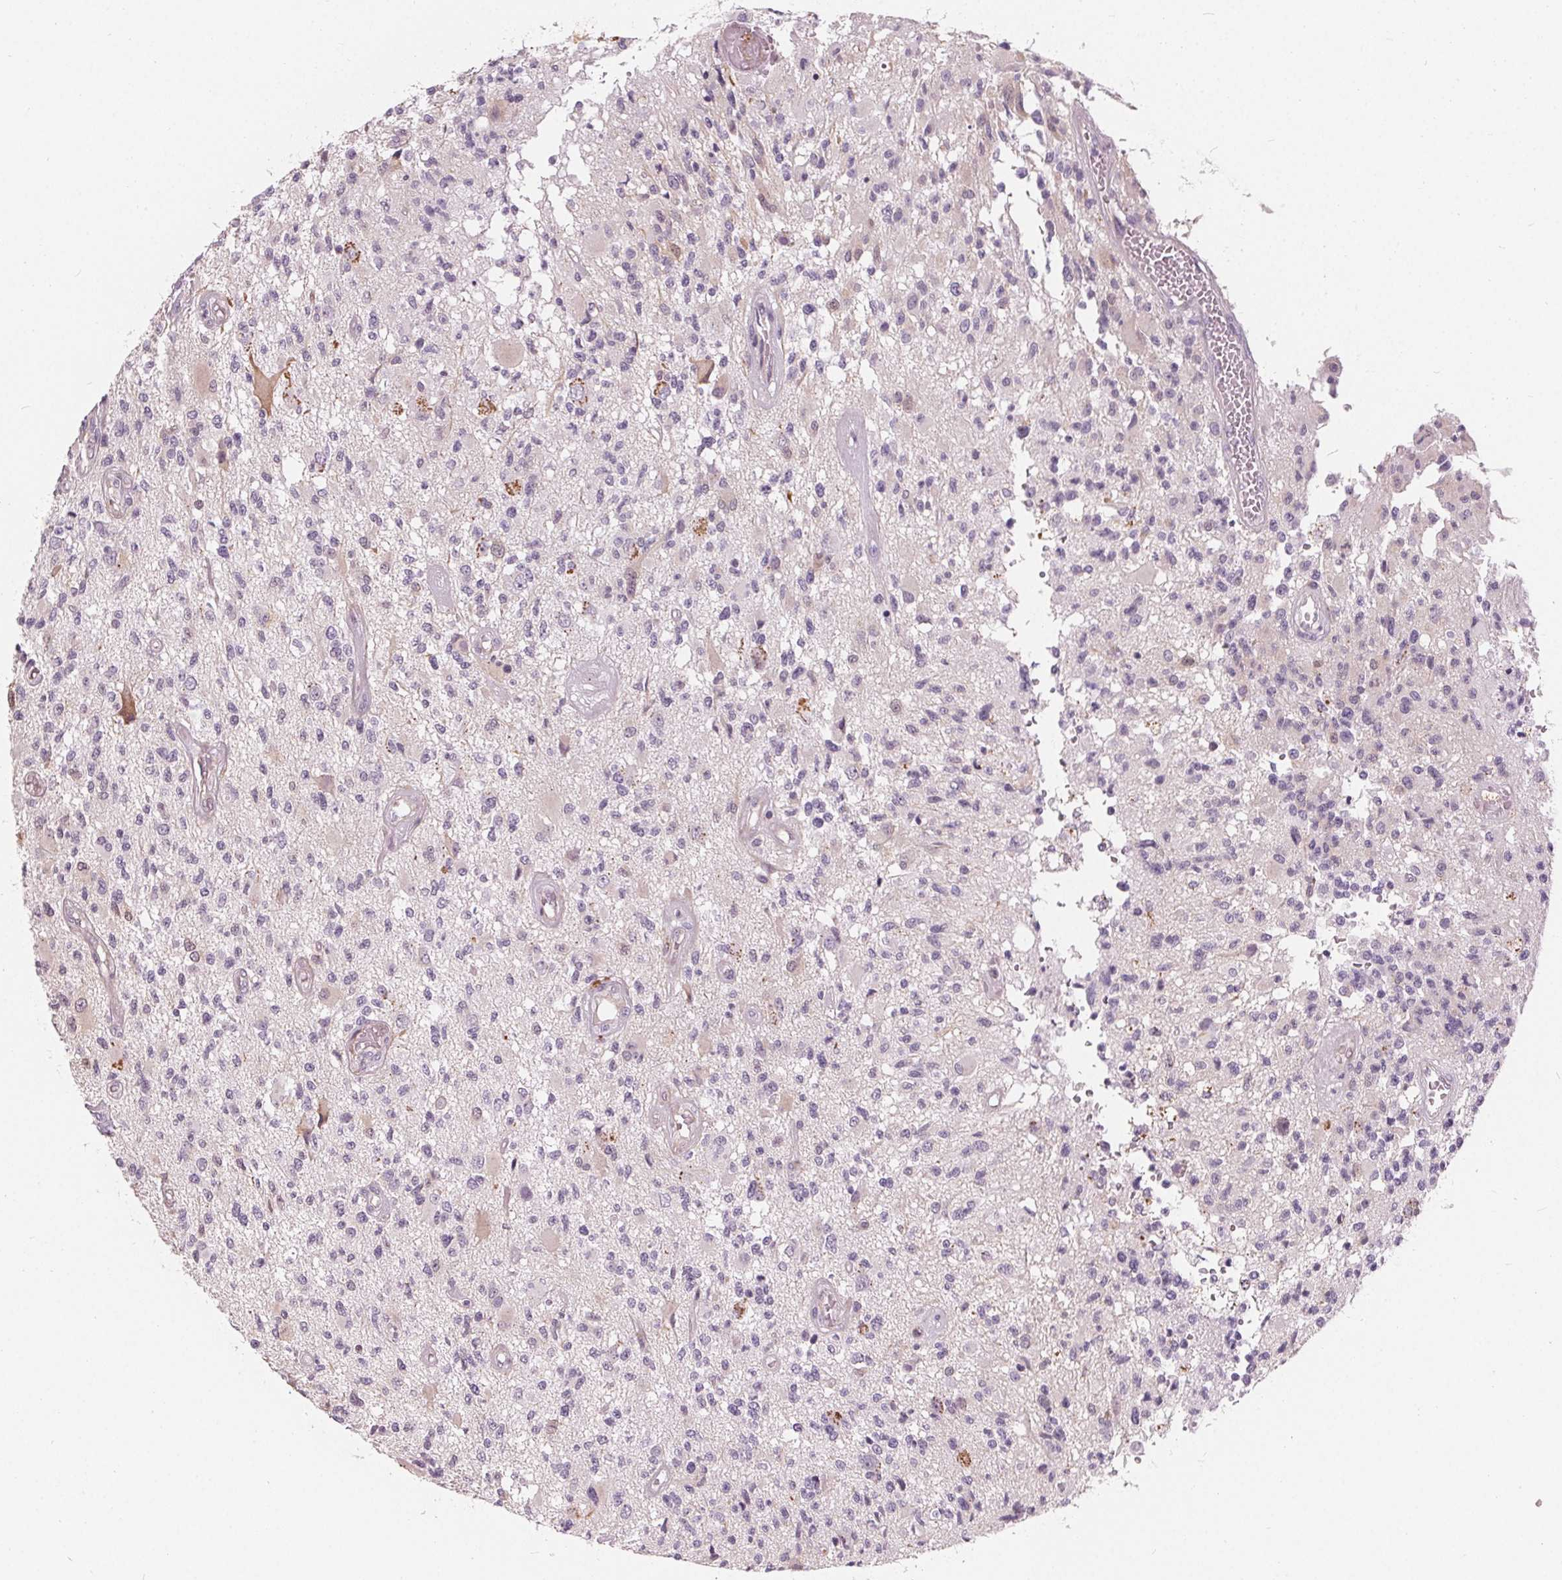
{"staining": {"intensity": "negative", "quantity": "none", "location": "none"}, "tissue": "glioma", "cell_type": "Tumor cells", "image_type": "cancer", "snomed": [{"axis": "morphology", "description": "Glioma, malignant, High grade"}, {"axis": "topography", "description": "Brain"}], "caption": "Glioma was stained to show a protein in brown. There is no significant staining in tumor cells.", "gene": "HOPX", "patient": {"sex": "female", "age": 63}}